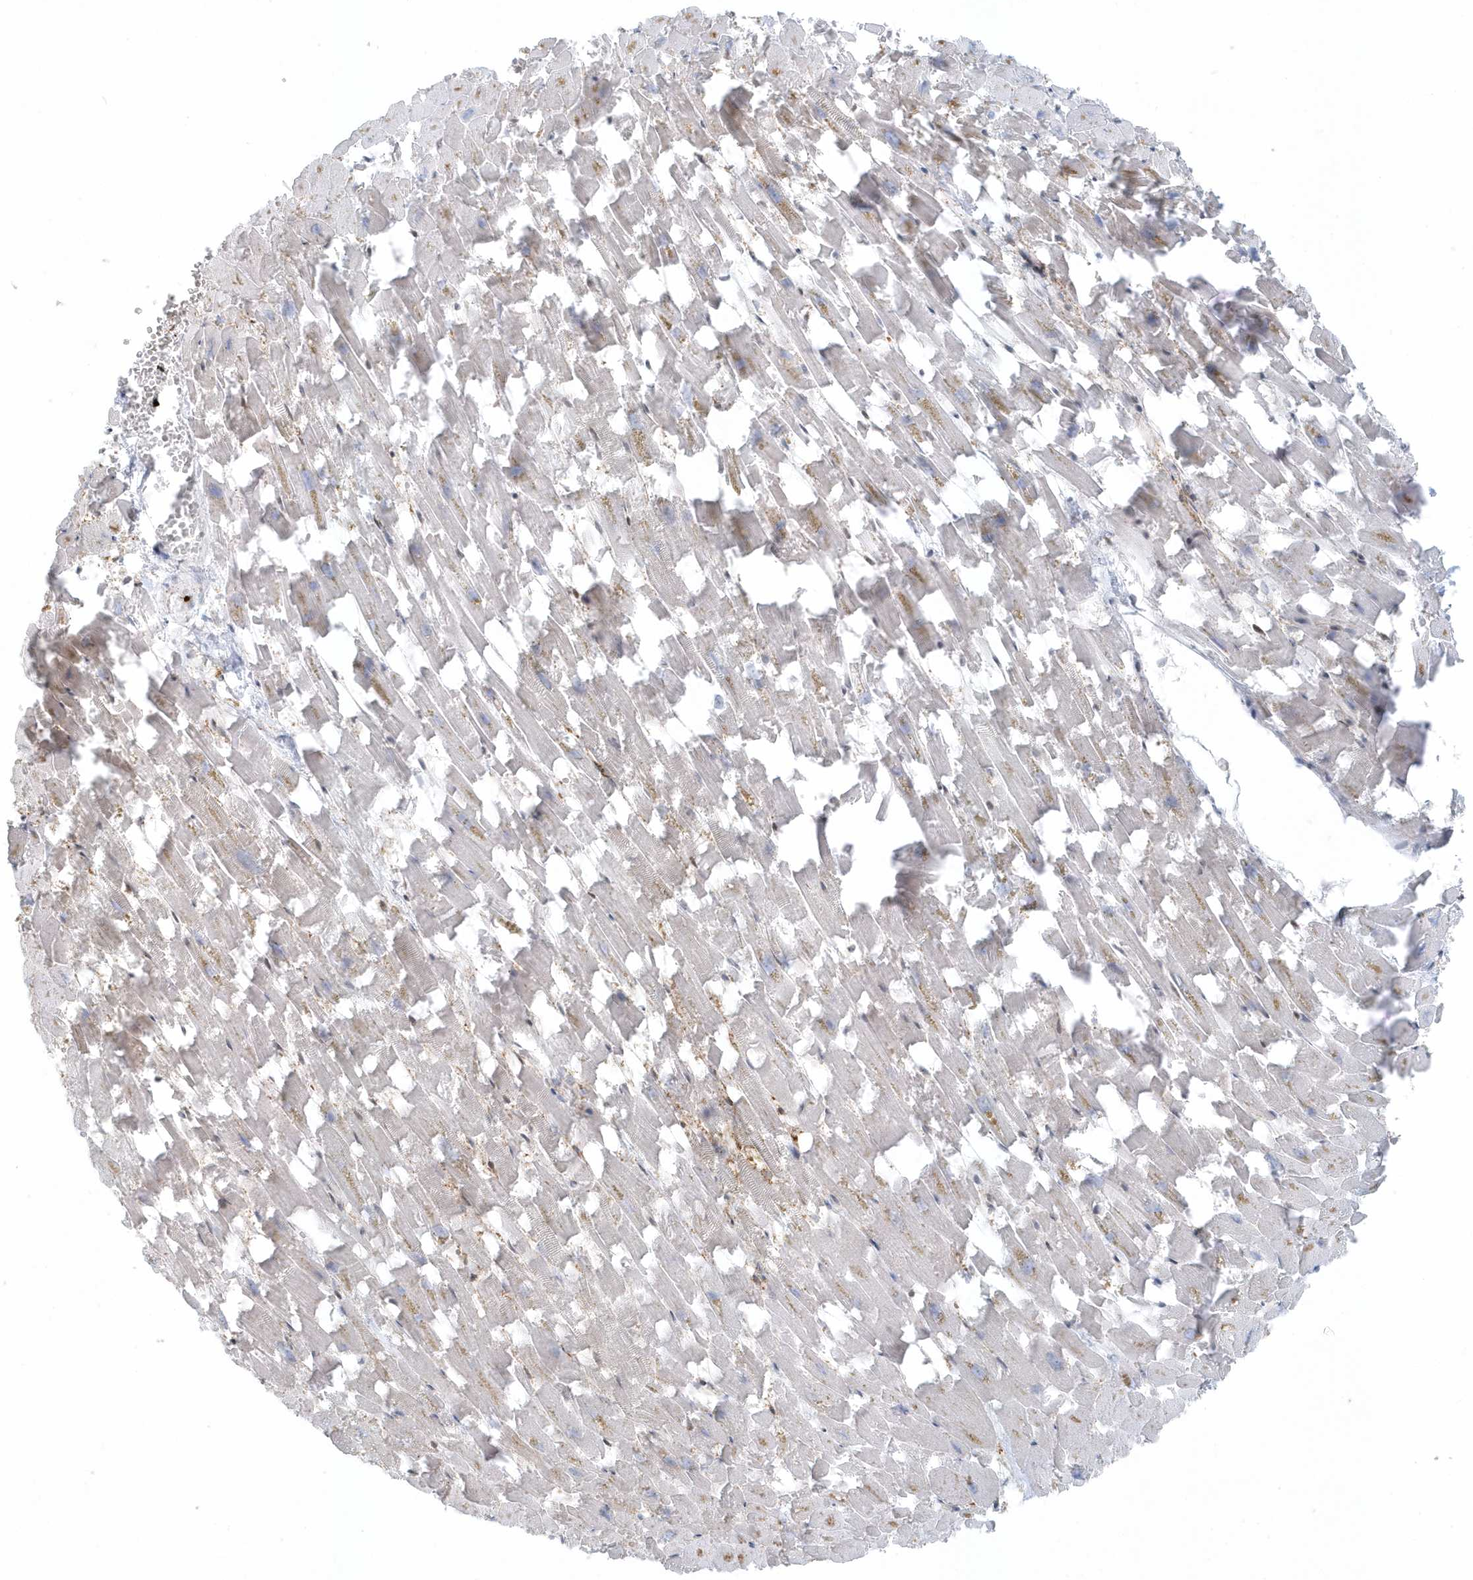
{"staining": {"intensity": "moderate", "quantity": "<25%", "location": "cytoplasmic/membranous"}, "tissue": "heart muscle", "cell_type": "Cardiomyocytes", "image_type": "normal", "snomed": [{"axis": "morphology", "description": "Normal tissue, NOS"}, {"axis": "topography", "description": "Heart"}], "caption": "The immunohistochemical stain highlights moderate cytoplasmic/membranous positivity in cardiomyocytes of unremarkable heart muscle.", "gene": "CACNB2", "patient": {"sex": "female", "age": 64}}